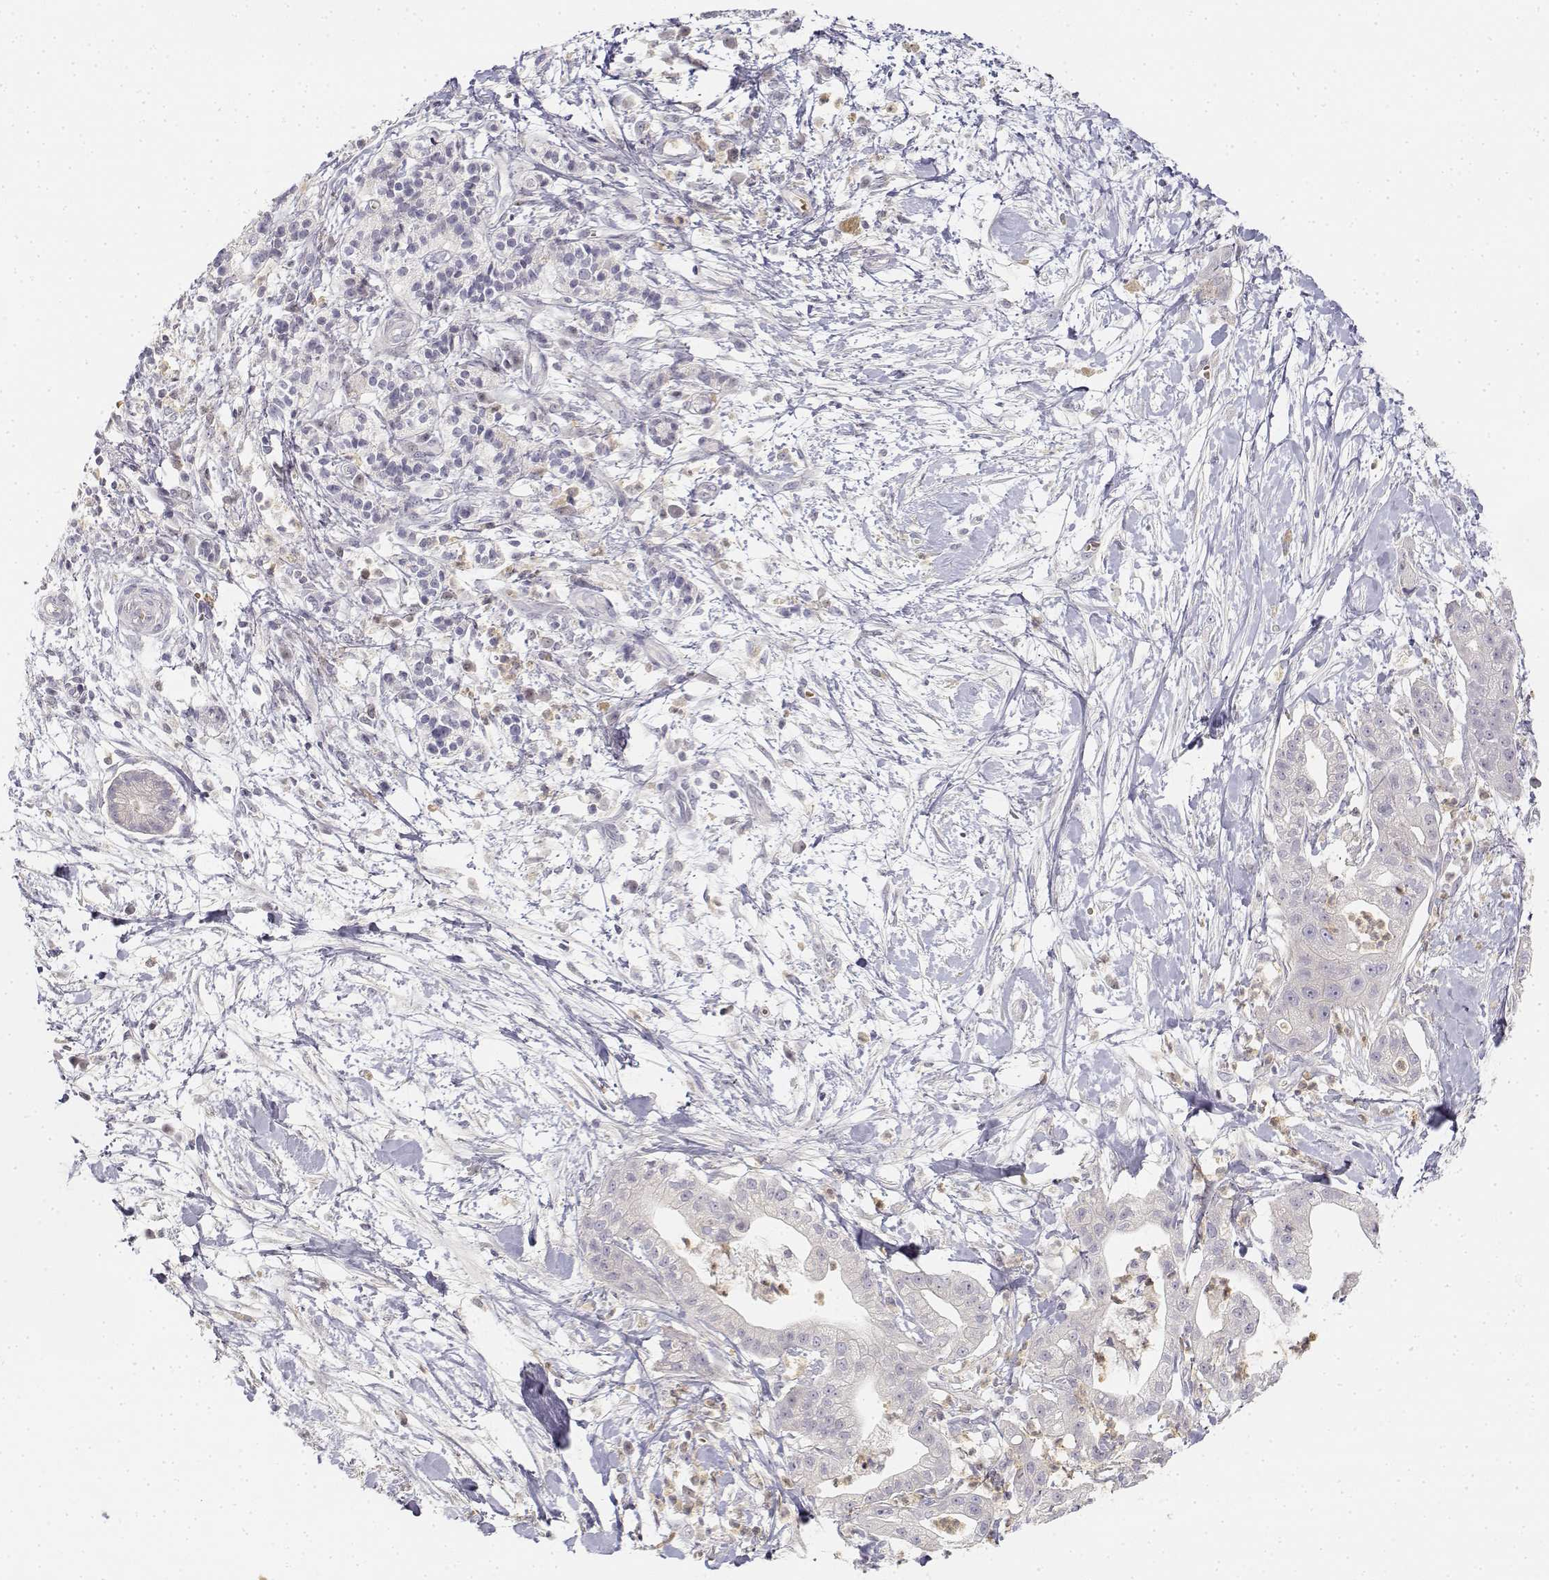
{"staining": {"intensity": "negative", "quantity": "none", "location": "none"}, "tissue": "pancreatic cancer", "cell_type": "Tumor cells", "image_type": "cancer", "snomed": [{"axis": "morphology", "description": "Normal tissue, NOS"}, {"axis": "morphology", "description": "Adenocarcinoma, NOS"}, {"axis": "topography", "description": "Lymph node"}, {"axis": "topography", "description": "Pancreas"}], "caption": "Histopathology image shows no protein expression in tumor cells of pancreatic cancer (adenocarcinoma) tissue.", "gene": "GLIPR1L2", "patient": {"sex": "female", "age": 58}}